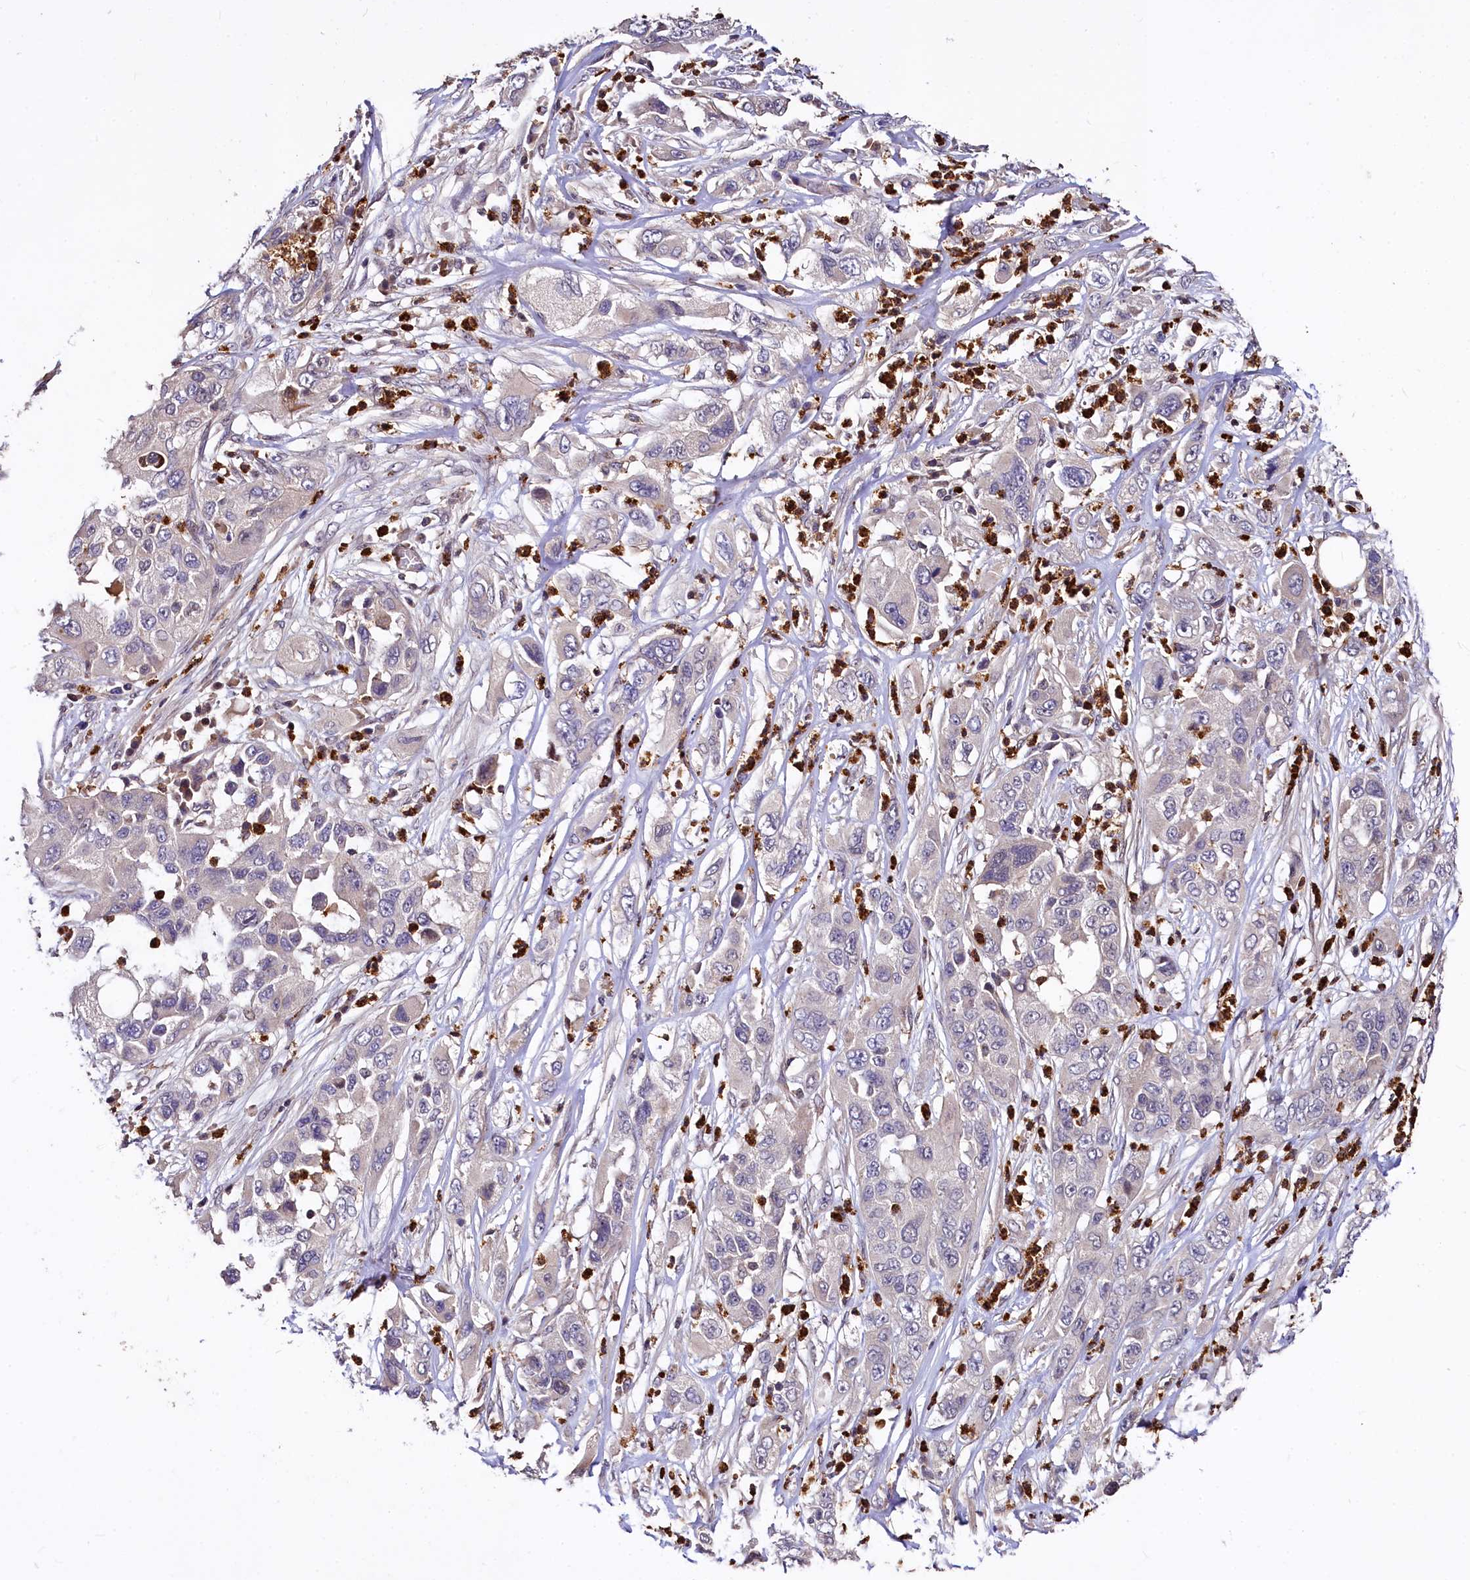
{"staining": {"intensity": "negative", "quantity": "none", "location": "none"}, "tissue": "pancreatic cancer", "cell_type": "Tumor cells", "image_type": "cancer", "snomed": [{"axis": "morphology", "description": "Adenocarcinoma, NOS"}, {"axis": "topography", "description": "Pancreas"}], "caption": "A micrograph of pancreatic cancer (adenocarcinoma) stained for a protein shows no brown staining in tumor cells.", "gene": "ATG101", "patient": {"sex": "female", "age": 78}}